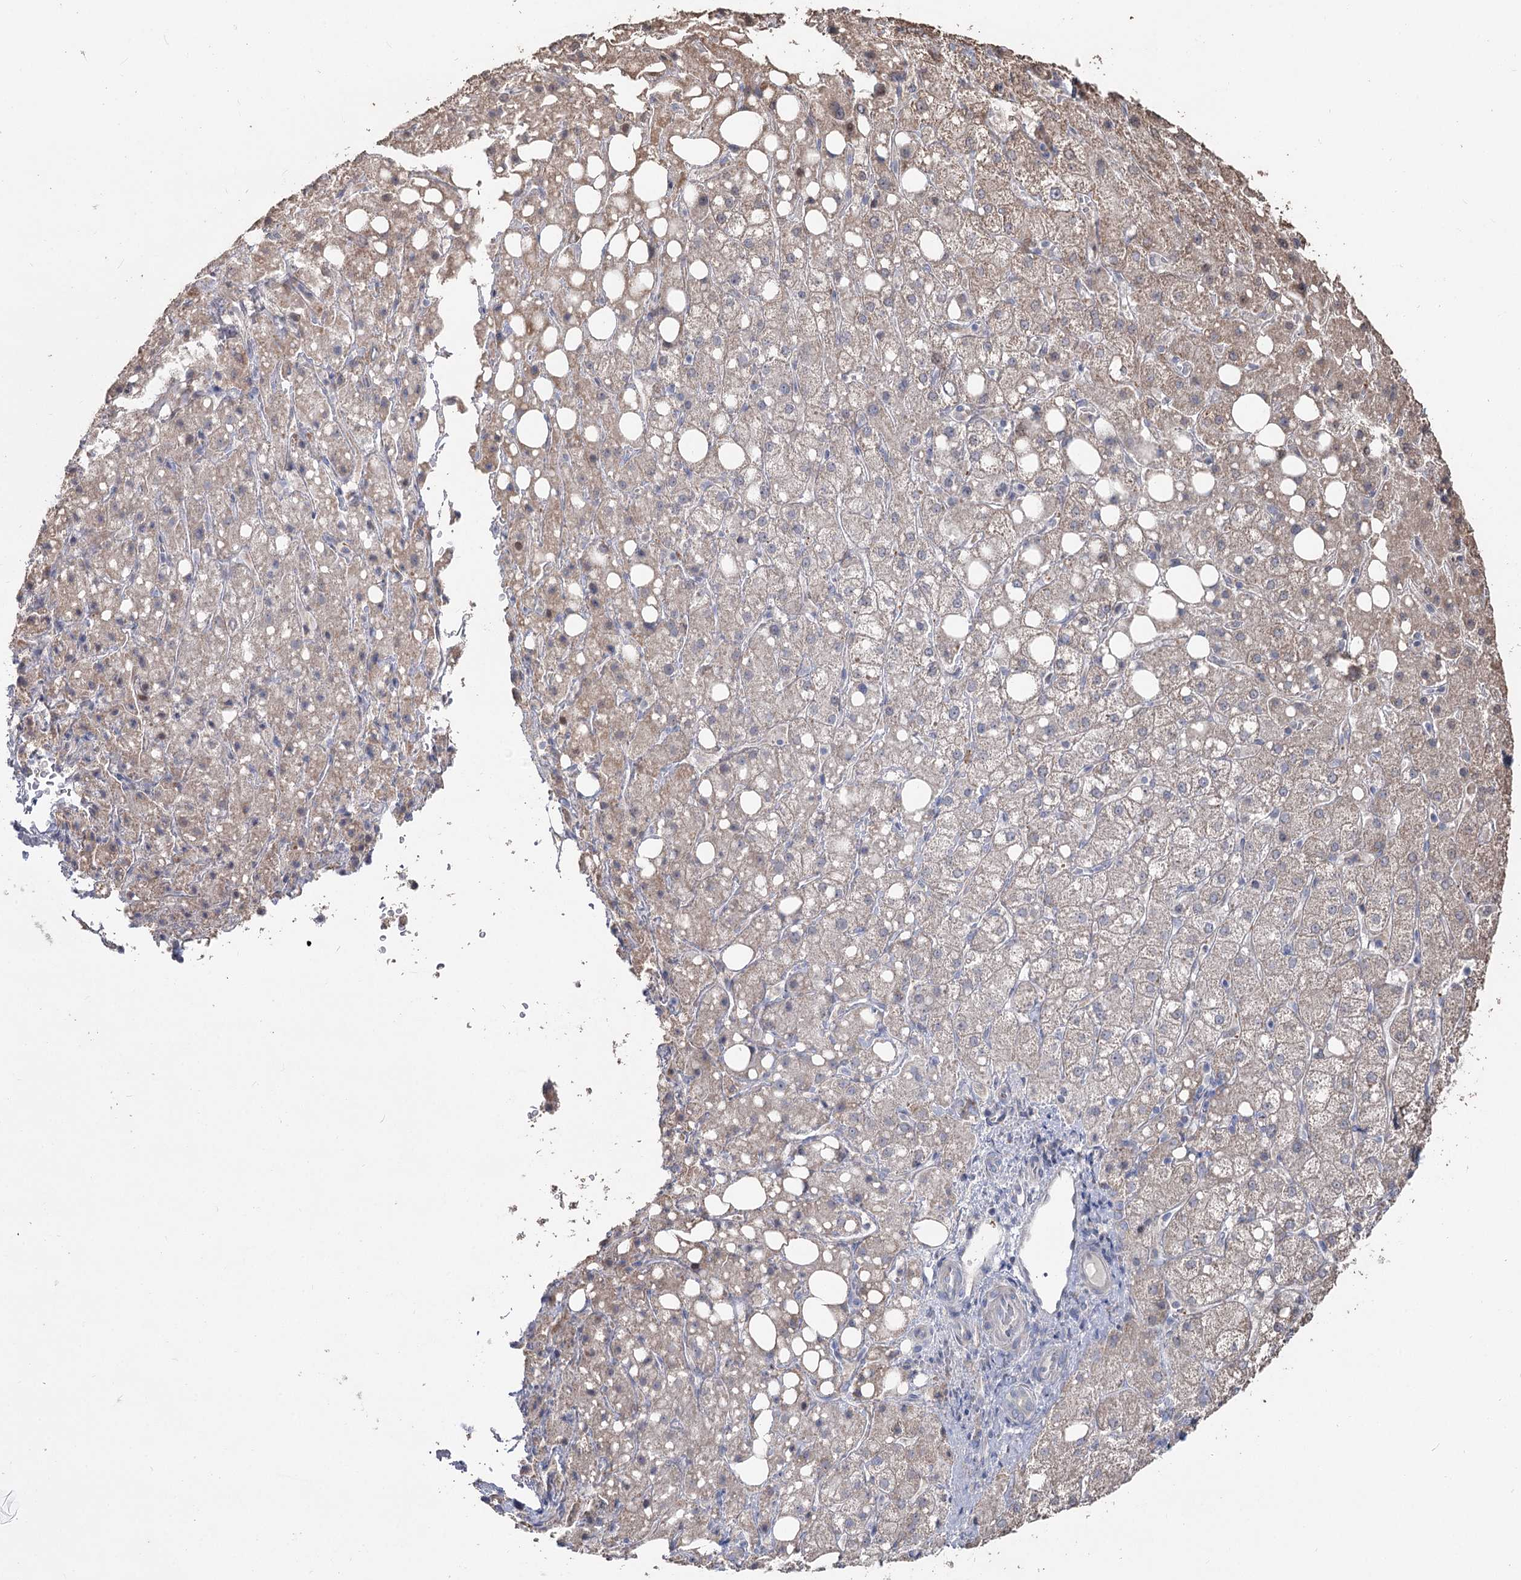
{"staining": {"intensity": "weak", "quantity": "25%-75%", "location": "cytoplasmic/membranous"}, "tissue": "liver cancer", "cell_type": "Tumor cells", "image_type": "cancer", "snomed": [{"axis": "morphology", "description": "Carcinoma, Hepatocellular, NOS"}, {"axis": "topography", "description": "Liver"}], "caption": "The micrograph demonstrates a brown stain indicating the presence of a protein in the cytoplasmic/membranous of tumor cells in liver cancer (hepatocellular carcinoma).", "gene": "RUFY4", "patient": {"sex": "male", "age": 80}}